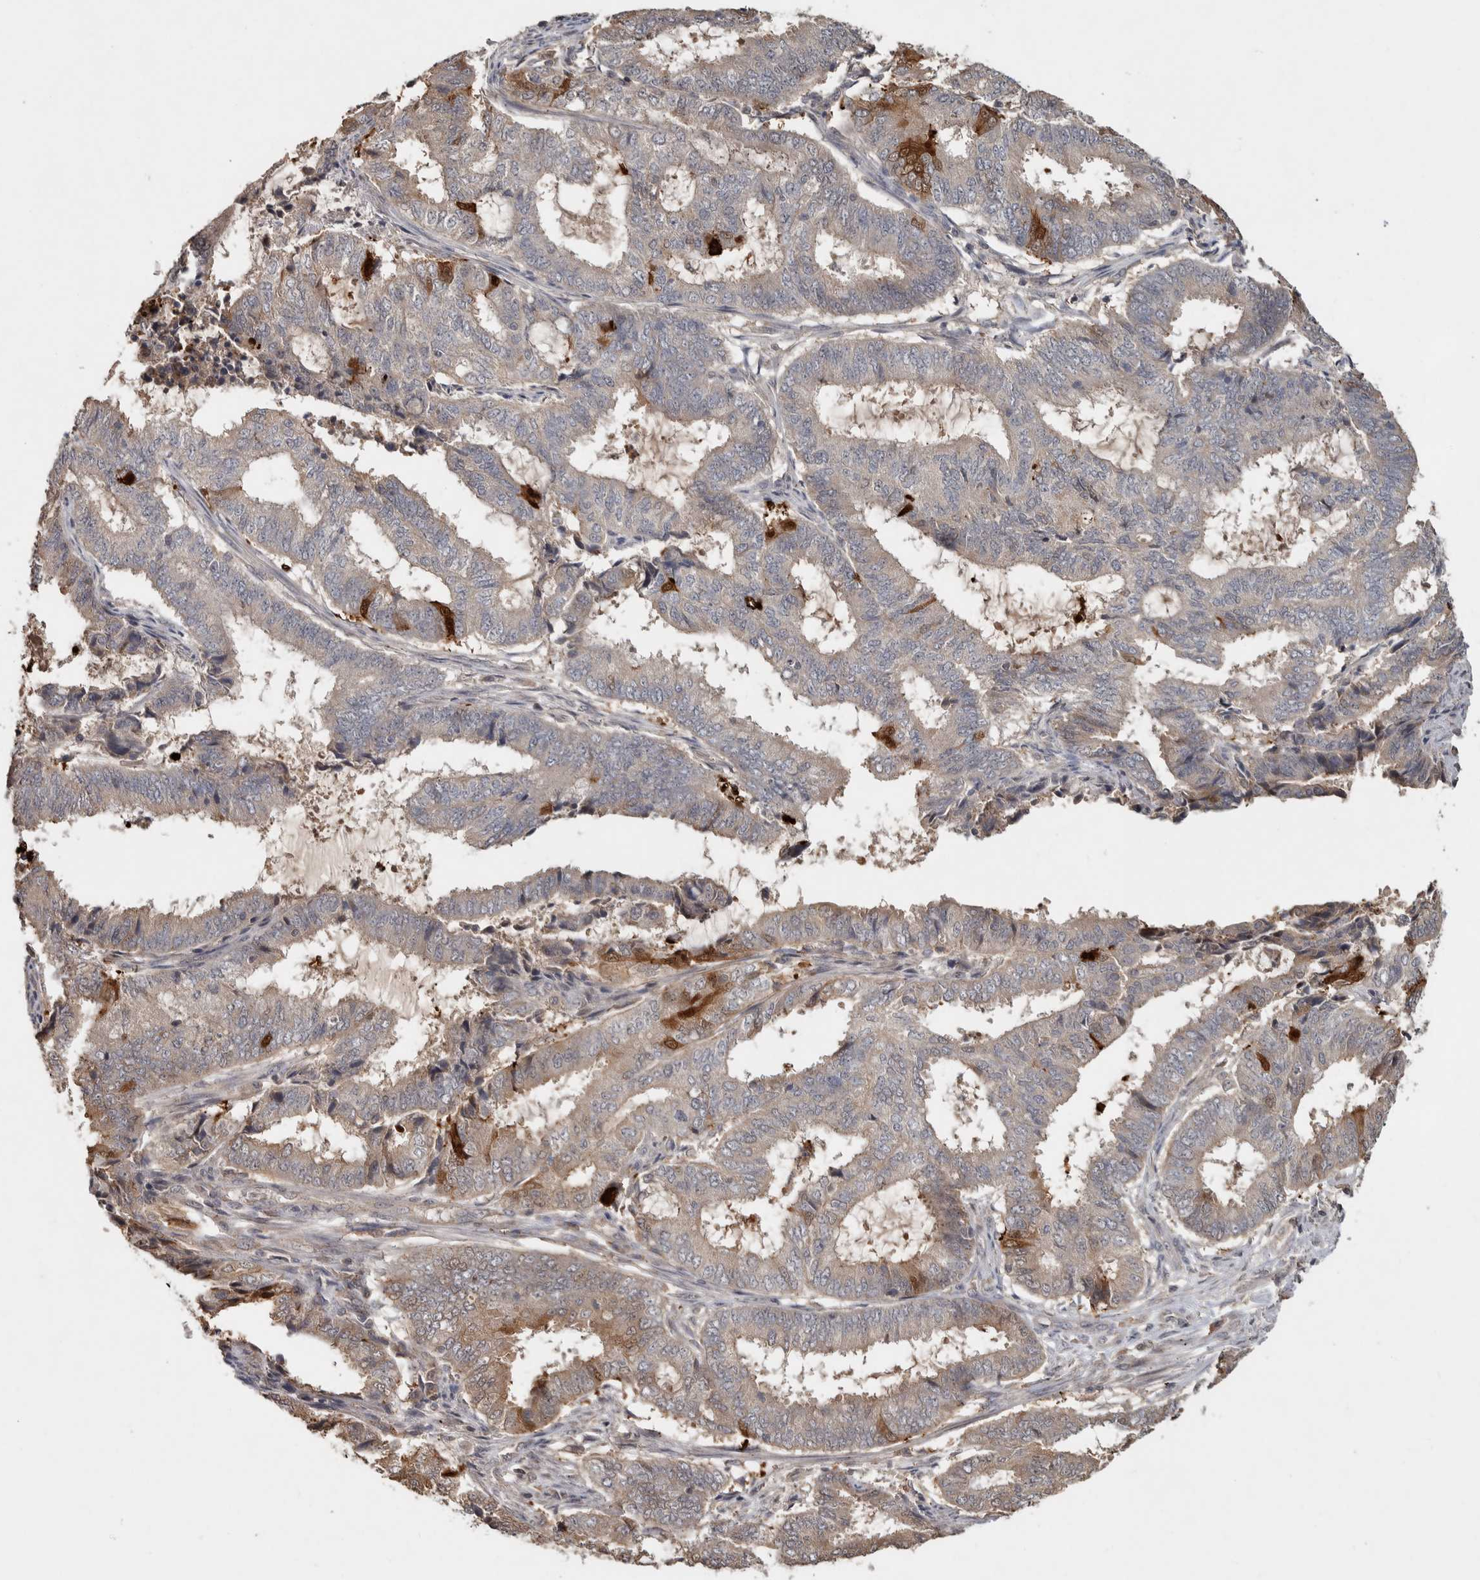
{"staining": {"intensity": "weak", "quantity": "25%-75%", "location": "cytoplasmic/membranous,nuclear"}, "tissue": "endometrial cancer", "cell_type": "Tumor cells", "image_type": "cancer", "snomed": [{"axis": "morphology", "description": "Adenocarcinoma, NOS"}, {"axis": "topography", "description": "Endometrium"}], "caption": "IHC photomicrograph of neoplastic tissue: endometrial cancer (adenocarcinoma) stained using IHC demonstrates low levels of weak protein expression localized specifically in the cytoplasmic/membranous and nuclear of tumor cells, appearing as a cytoplasmic/membranous and nuclear brown color.", "gene": "EIF3H", "patient": {"sex": "female", "age": 51}}